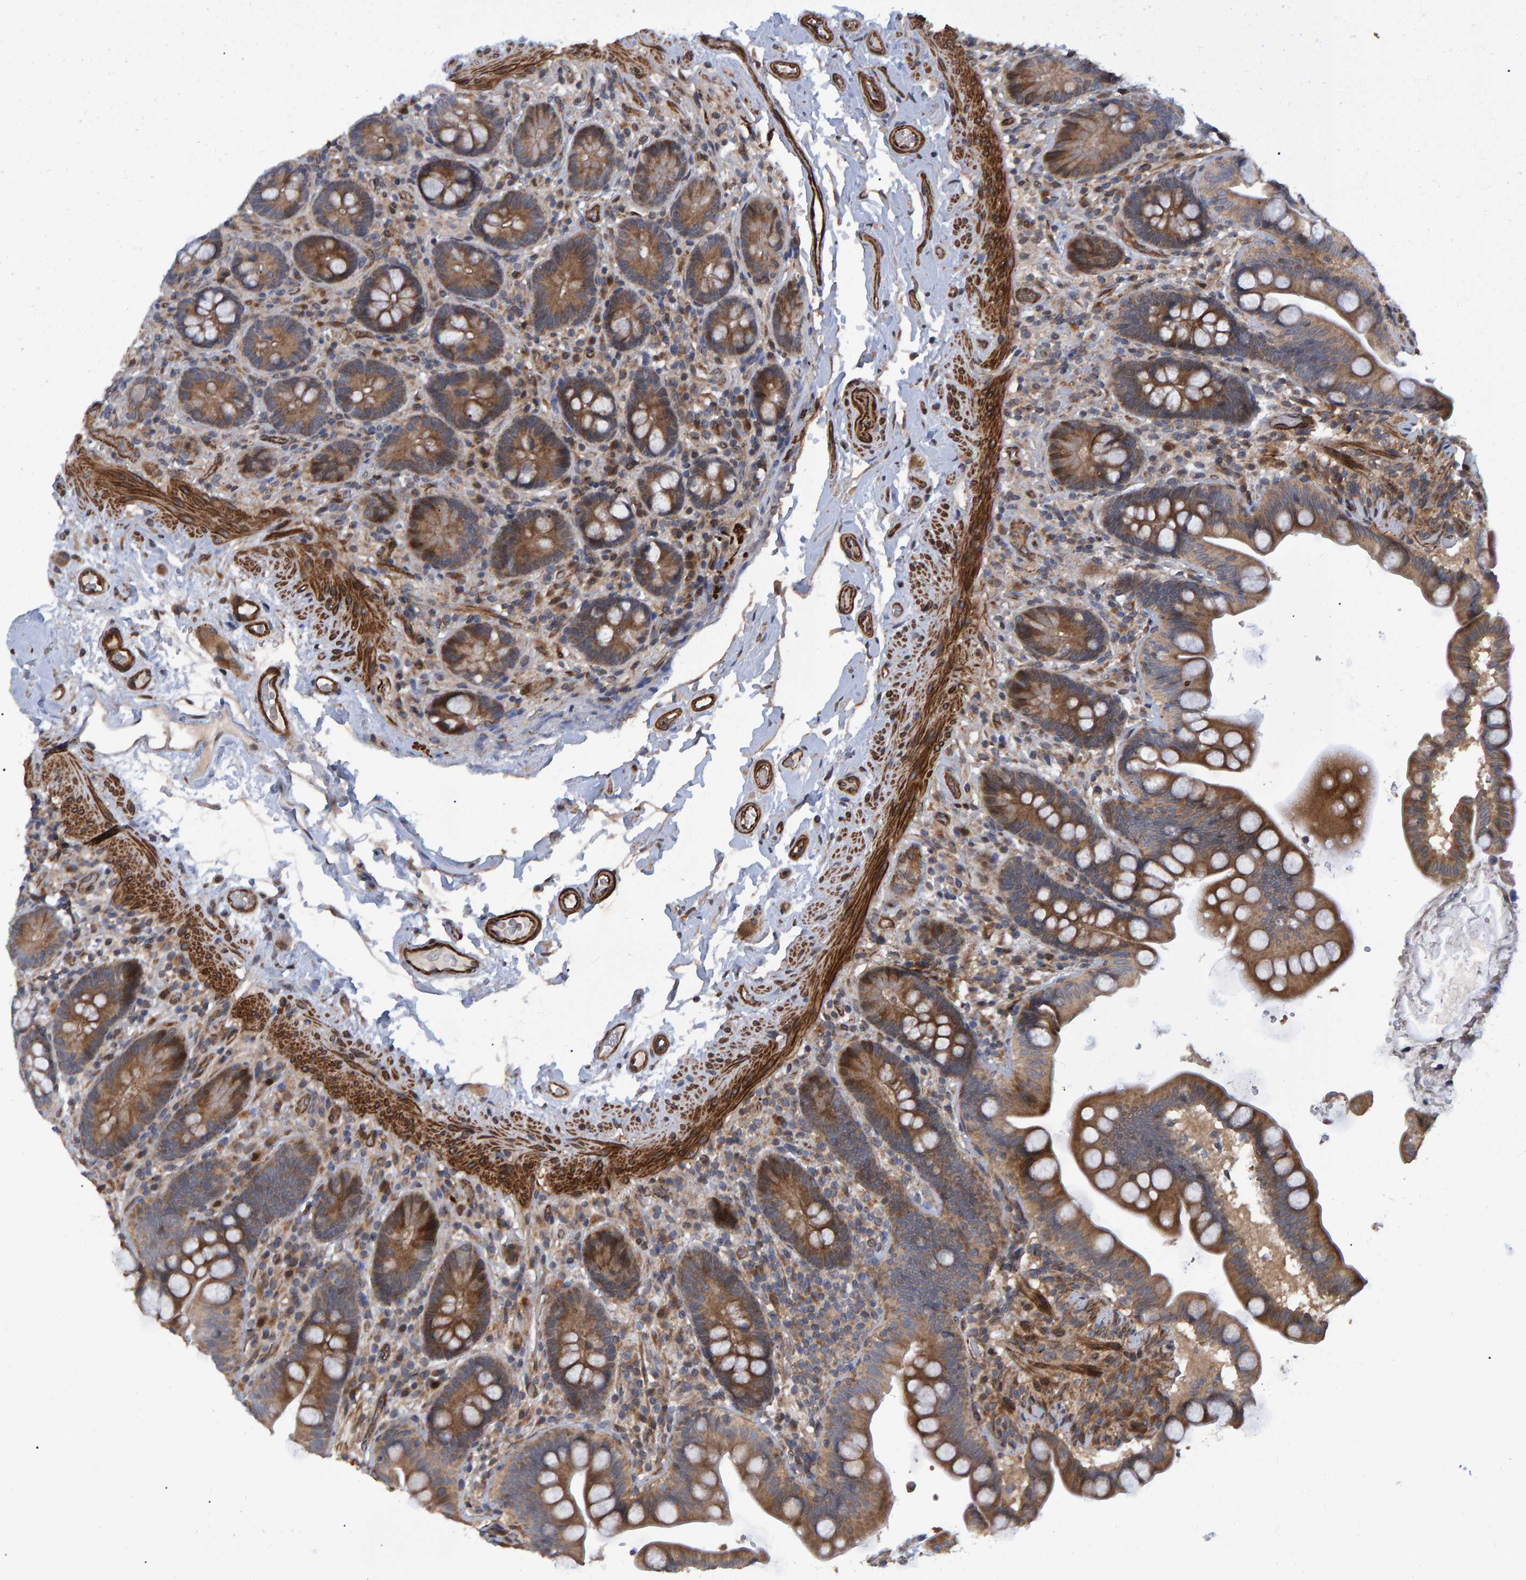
{"staining": {"intensity": "strong", "quantity": ">75%", "location": "cytoplasmic/membranous"}, "tissue": "colon", "cell_type": "Endothelial cells", "image_type": "normal", "snomed": [{"axis": "morphology", "description": "Normal tissue, NOS"}, {"axis": "topography", "description": "Smooth muscle"}, {"axis": "topography", "description": "Colon"}], "caption": "Immunohistochemistry micrograph of benign colon: colon stained using immunohistochemistry exhibits high levels of strong protein expression localized specifically in the cytoplasmic/membranous of endothelial cells, appearing as a cytoplasmic/membranous brown color.", "gene": "ATP6V1H", "patient": {"sex": "male", "age": 73}}